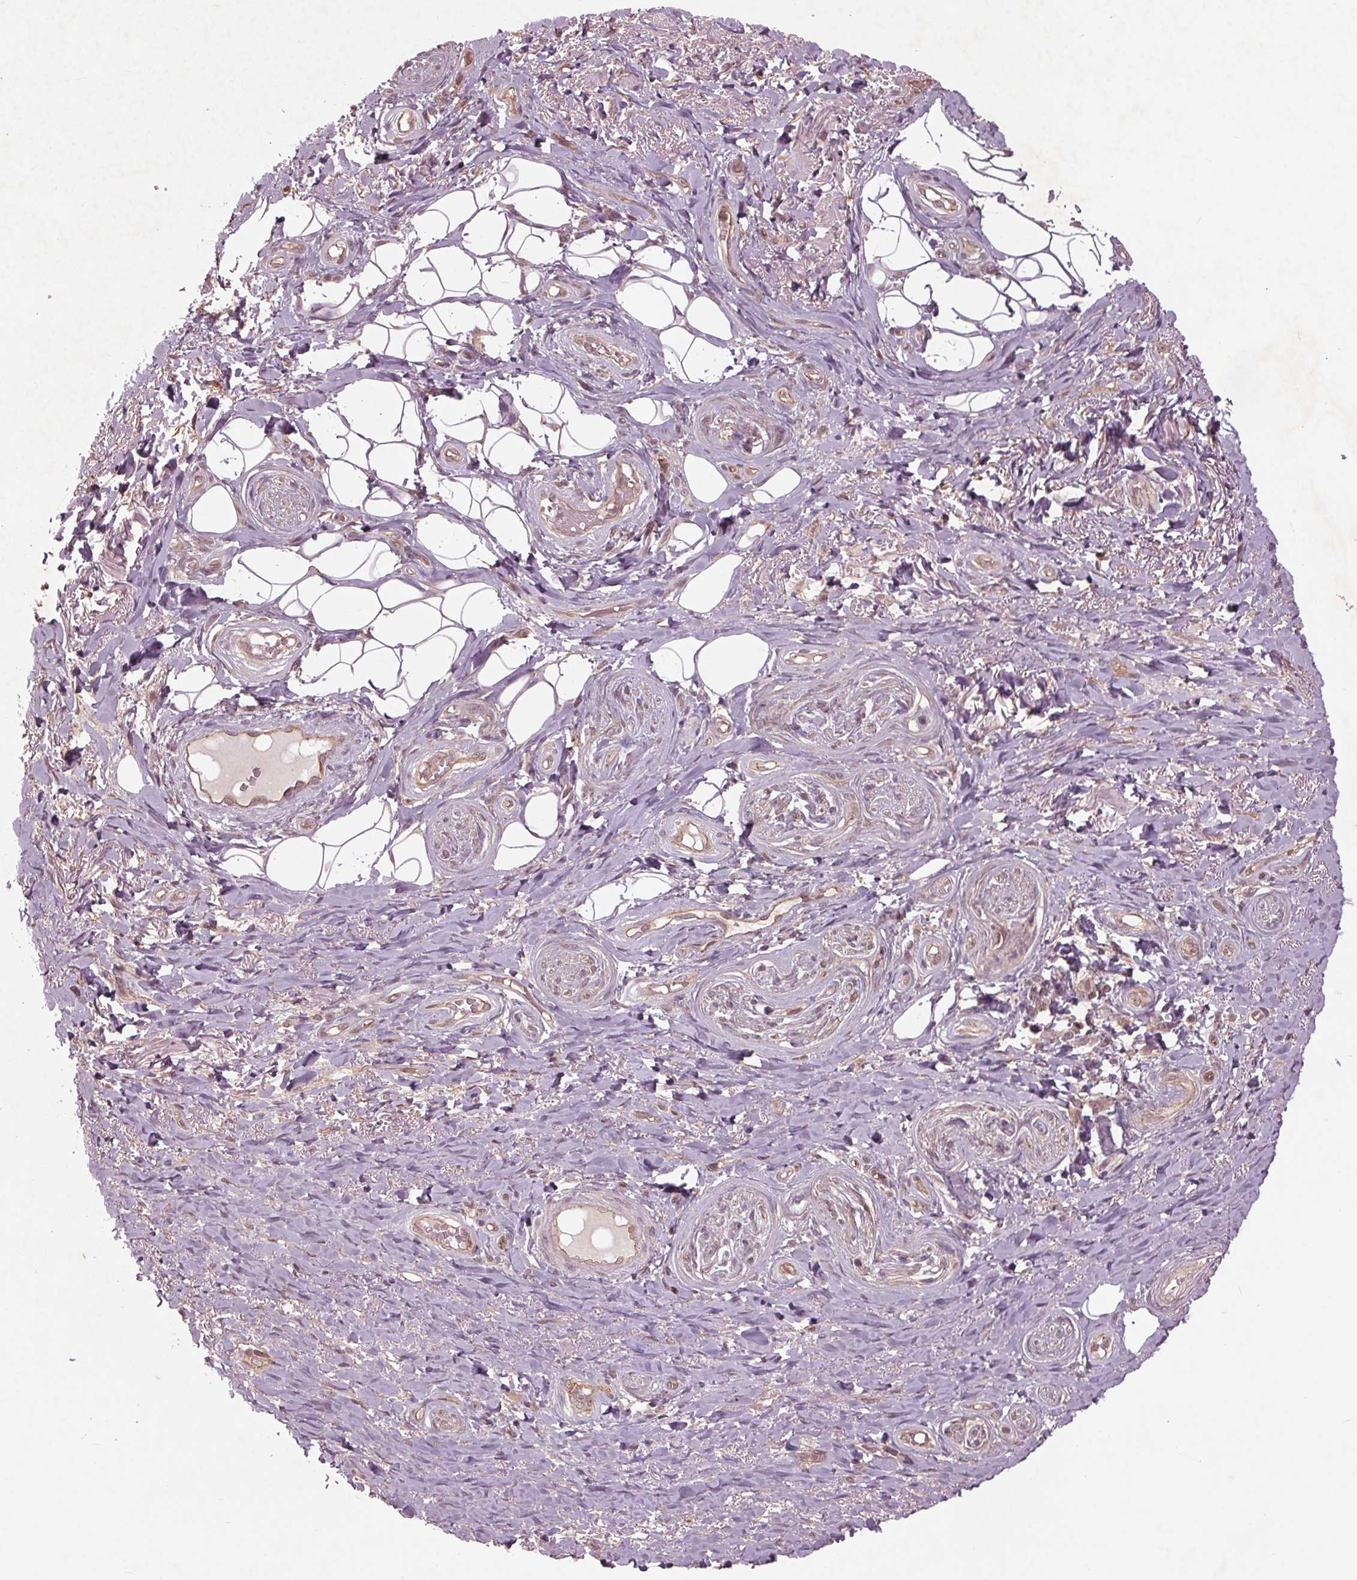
{"staining": {"intensity": "negative", "quantity": "none", "location": "none"}, "tissue": "adipose tissue", "cell_type": "Adipocytes", "image_type": "normal", "snomed": [{"axis": "morphology", "description": "Normal tissue, NOS"}, {"axis": "topography", "description": "Anal"}, {"axis": "topography", "description": "Peripheral nerve tissue"}], "caption": "Immunohistochemistry of unremarkable adipose tissue displays no expression in adipocytes.", "gene": "BTBD1", "patient": {"sex": "male", "age": 53}}